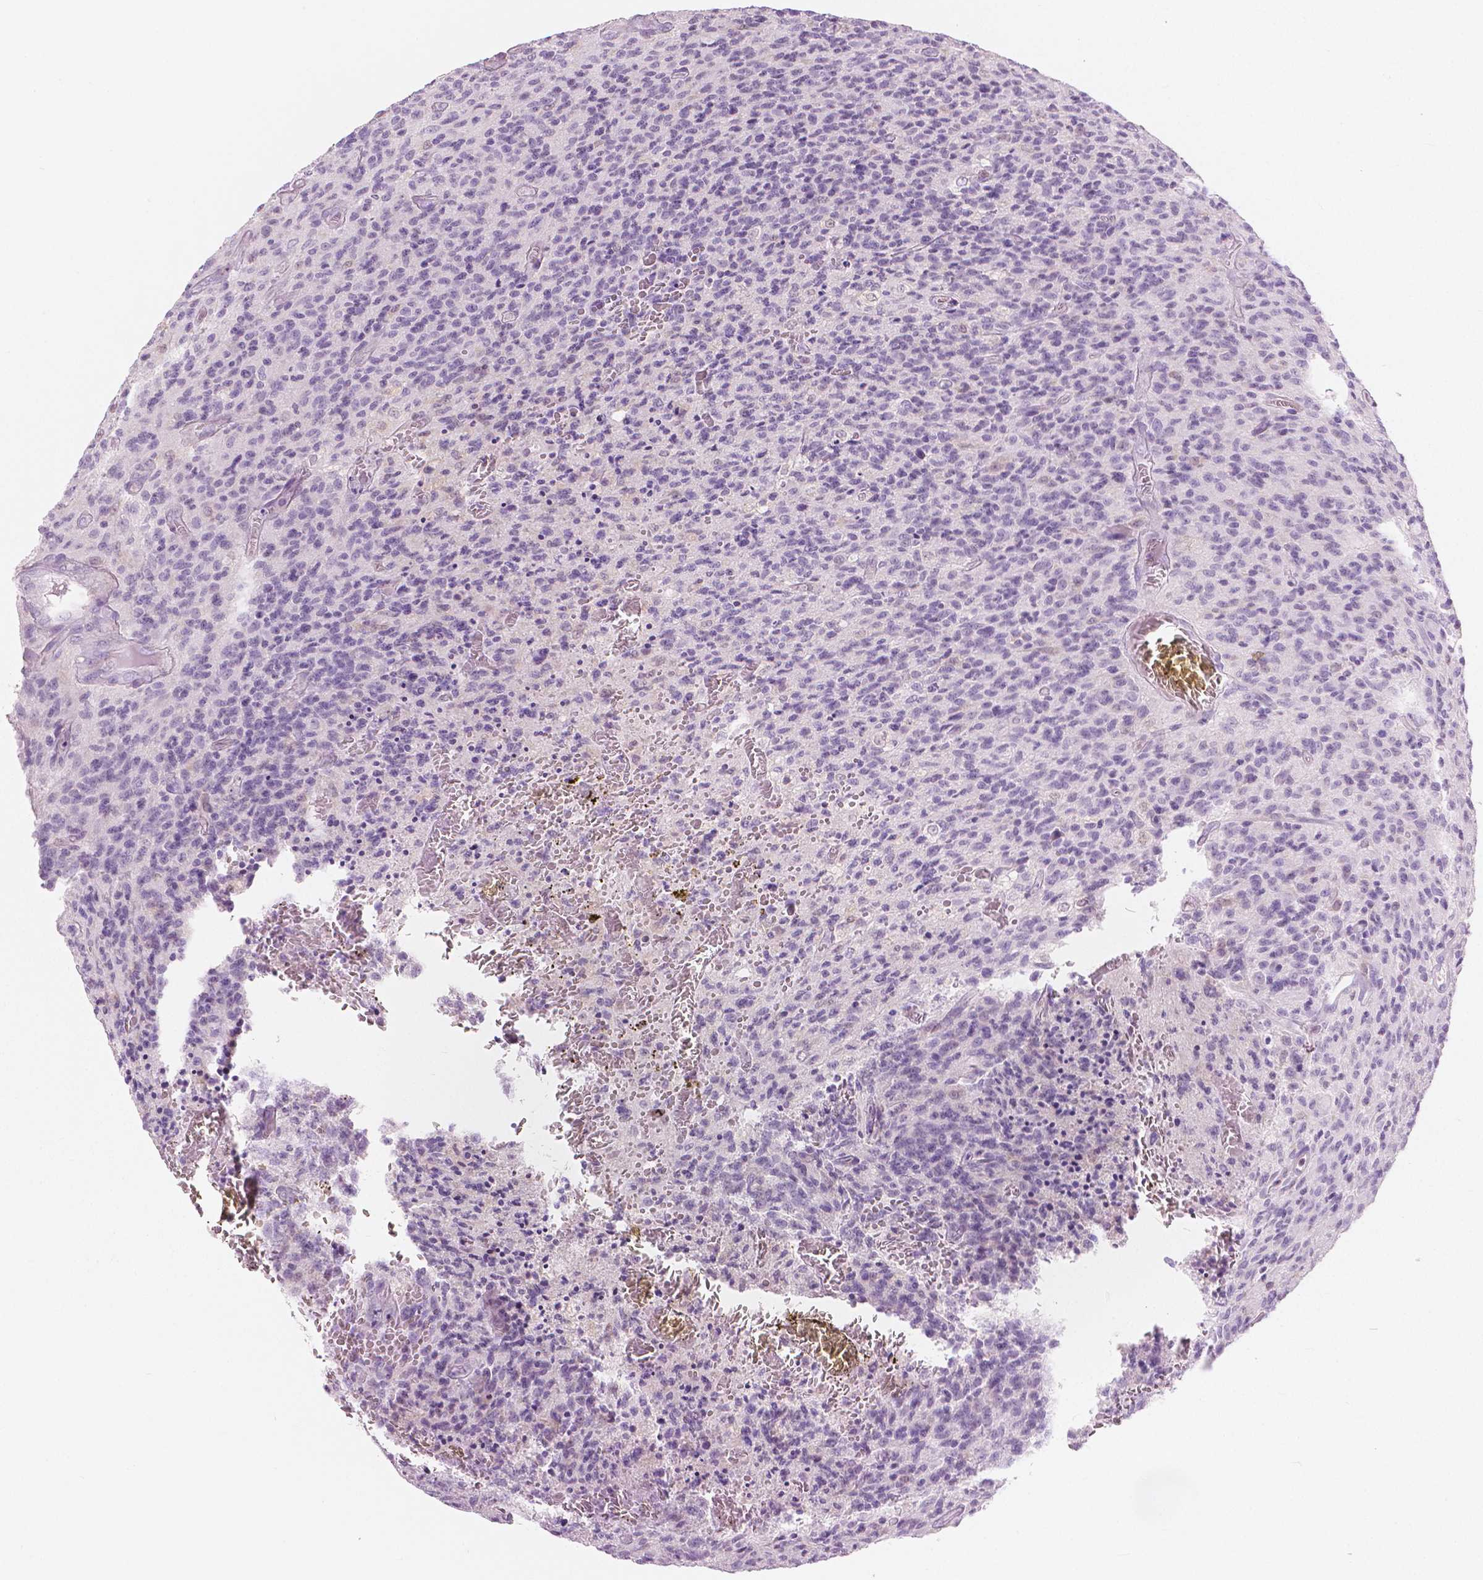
{"staining": {"intensity": "negative", "quantity": "none", "location": "none"}, "tissue": "glioma", "cell_type": "Tumor cells", "image_type": "cancer", "snomed": [{"axis": "morphology", "description": "Glioma, malignant, High grade"}, {"axis": "topography", "description": "Brain"}], "caption": "An IHC photomicrograph of glioma is shown. There is no staining in tumor cells of glioma.", "gene": "GALM", "patient": {"sex": "male", "age": 76}}